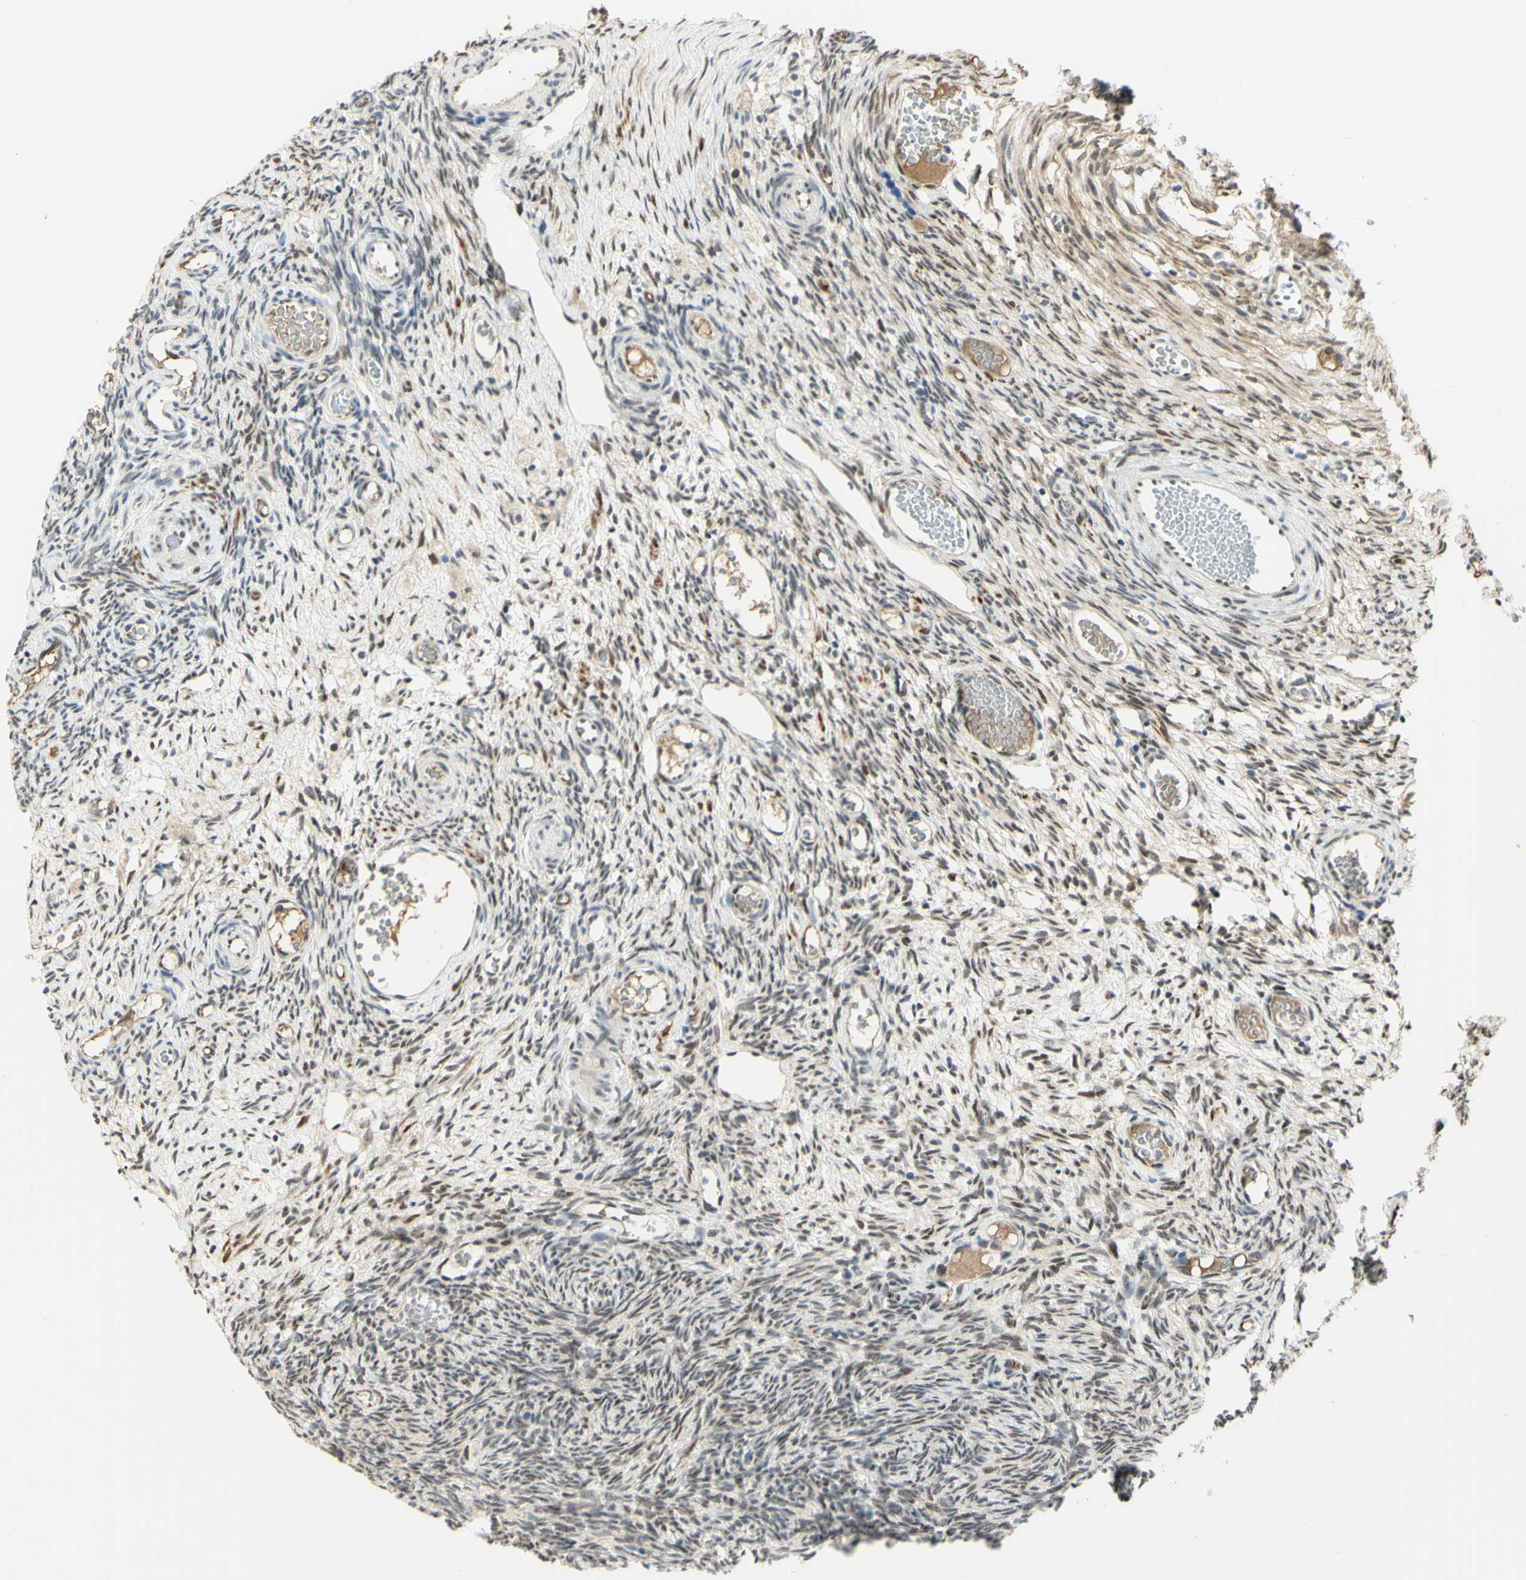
{"staining": {"intensity": "moderate", "quantity": "25%-75%", "location": "nuclear"}, "tissue": "ovary", "cell_type": "Ovarian stroma cells", "image_type": "normal", "snomed": [{"axis": "morphology", "description": "Normal tissue, NOS"}, {"axis": "topography", "description": "Ovary"}], "caption": "IHC photomicrograph of benign ovary: human ovary stained using IHC shows medium levels of moderate protein expression localized specifically in the nuclear of ovarian stroma cells, appearing as a nuclear brown color.", "gene": "DDX1", "patient": {"sex": "female", "age": 35}}